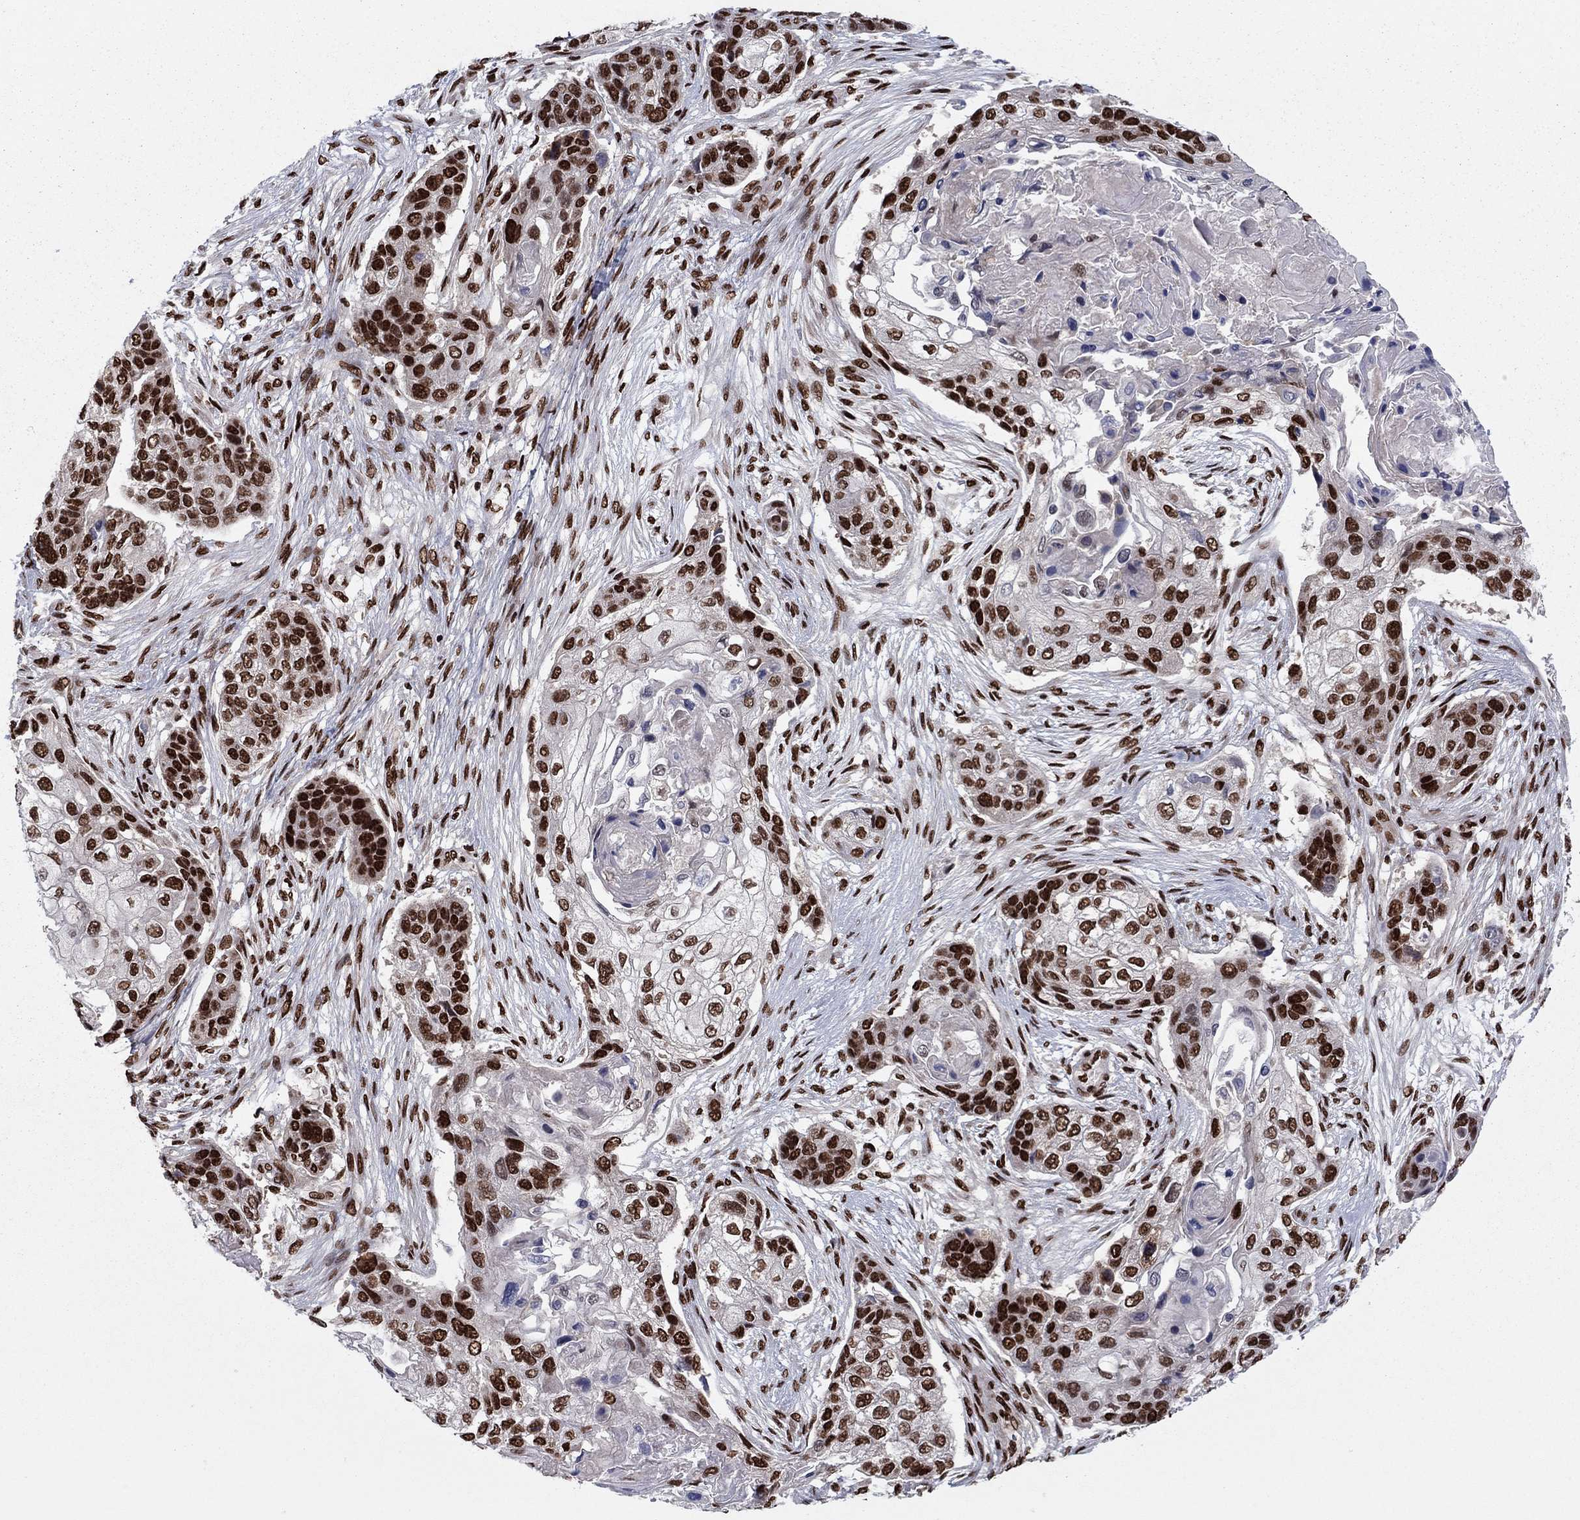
{"staining": {"intensity": "strong", "quantity": ">75%", "location": "nuclear"}, "tissue": "lung cancer", "cell_type": "Tumor cells", "image_type": "cancer", "snomed": [{"axis": "morphology", "description": "Squamous cell carcinoma, NOS"}, {"axis": "topography", "description": "Lung"}], "caption": "Lung cancer (squamous cell carcinoma) was stained to show a protein in brown. There is high levels of strong nuclear expression in about >75% of tumor cells.", "gene": "USP54", "patient": {"sex": "male", "age": 69}}